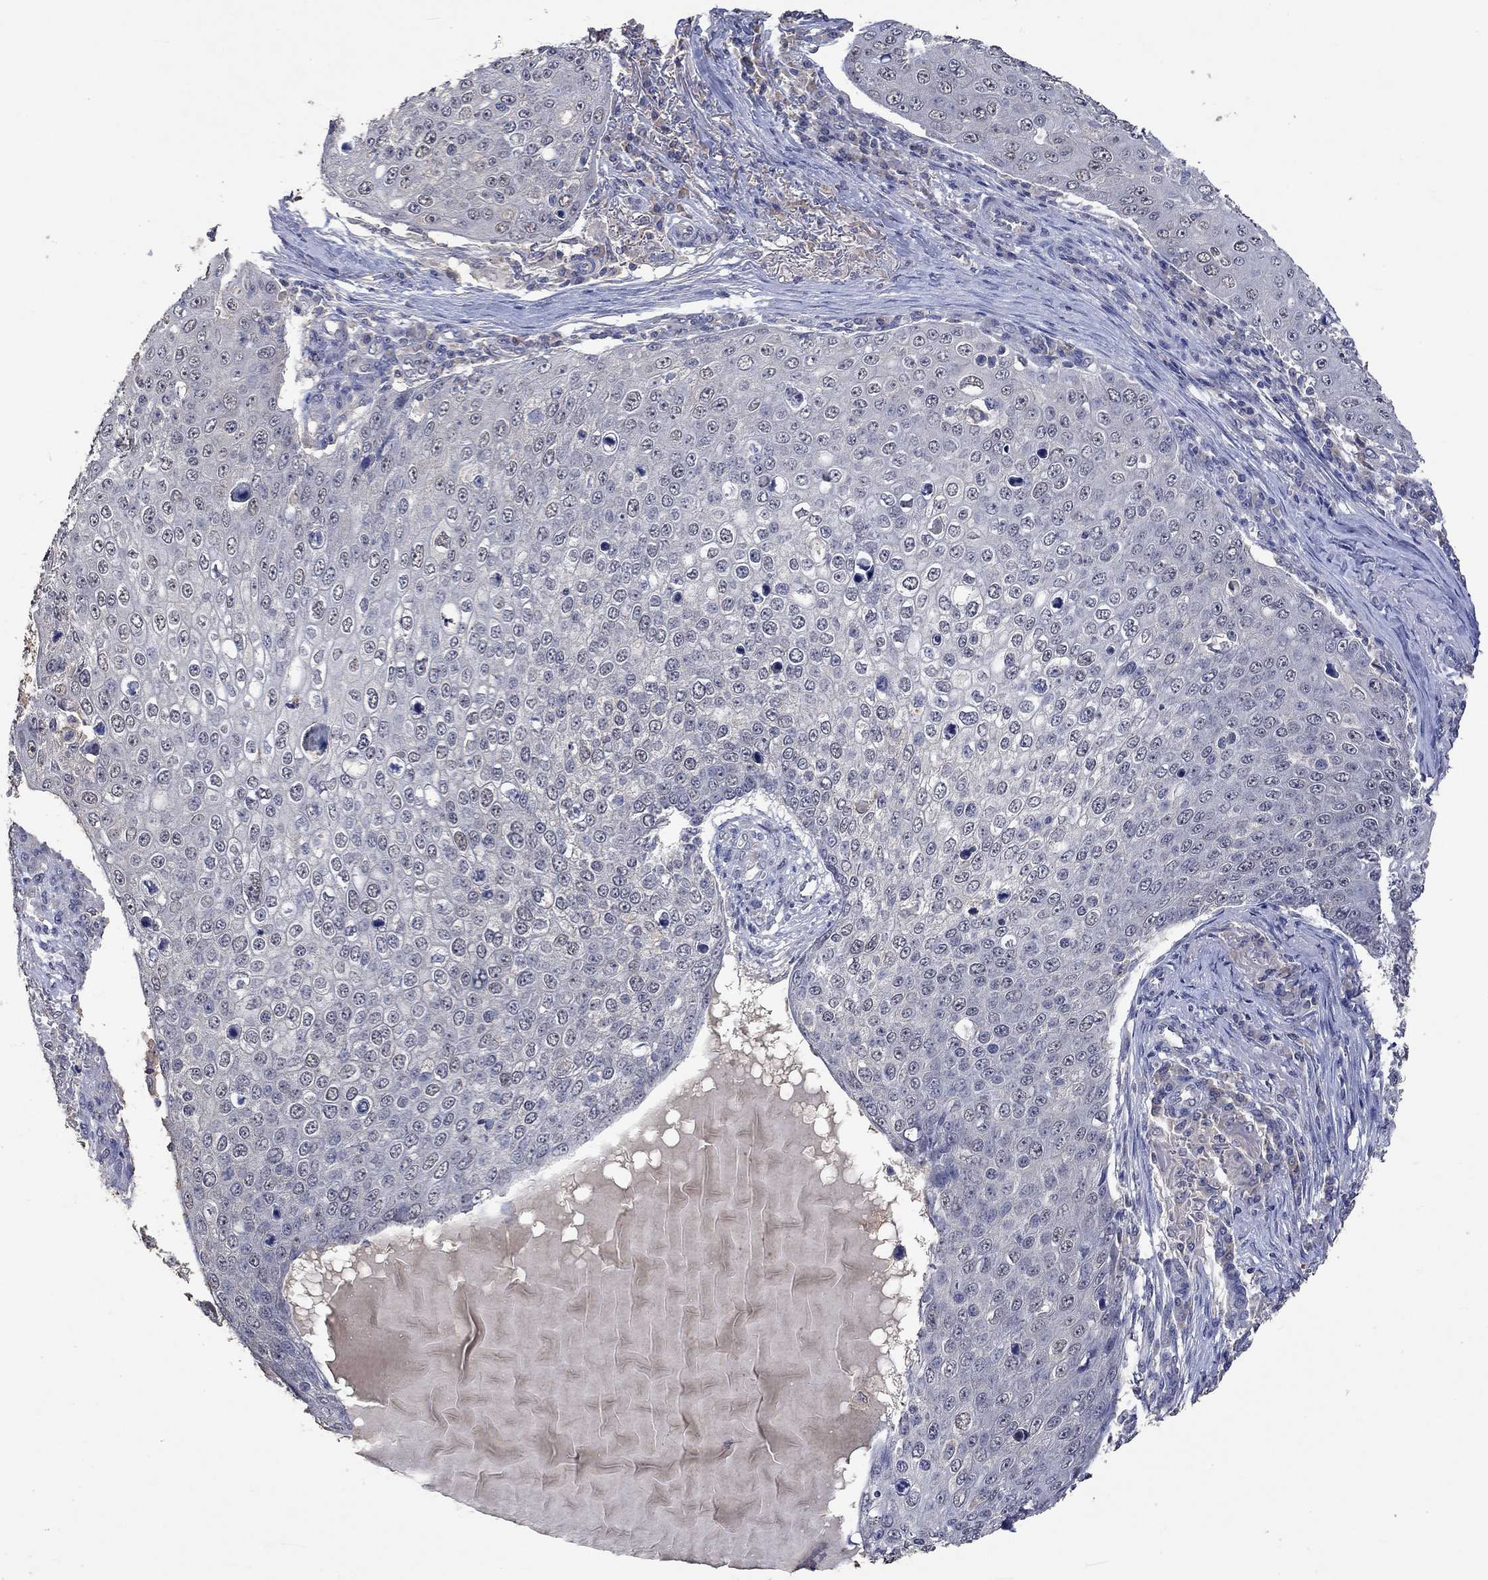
{"staining": {"intensity": "negative", "quantity": "none", "location": "none"}, "tissue": "skin cancer", "cell_type": "Tumor cells", "image_type": "cancer", "snomed": [{"axis": "morphology", "description": "Squamous cell carcinoma, NOS"}, {"axis": "topography", "description": "Skin"}], "caption": "Tumor cells are negative for protein expression in human skin cancer (squamous cell carcinoma). (DAB immunohistochemistry visualized using brightfield microscopy, high magnification).", "gene": "PTPN20", "patient": {"sex": "male", "age": 71}}